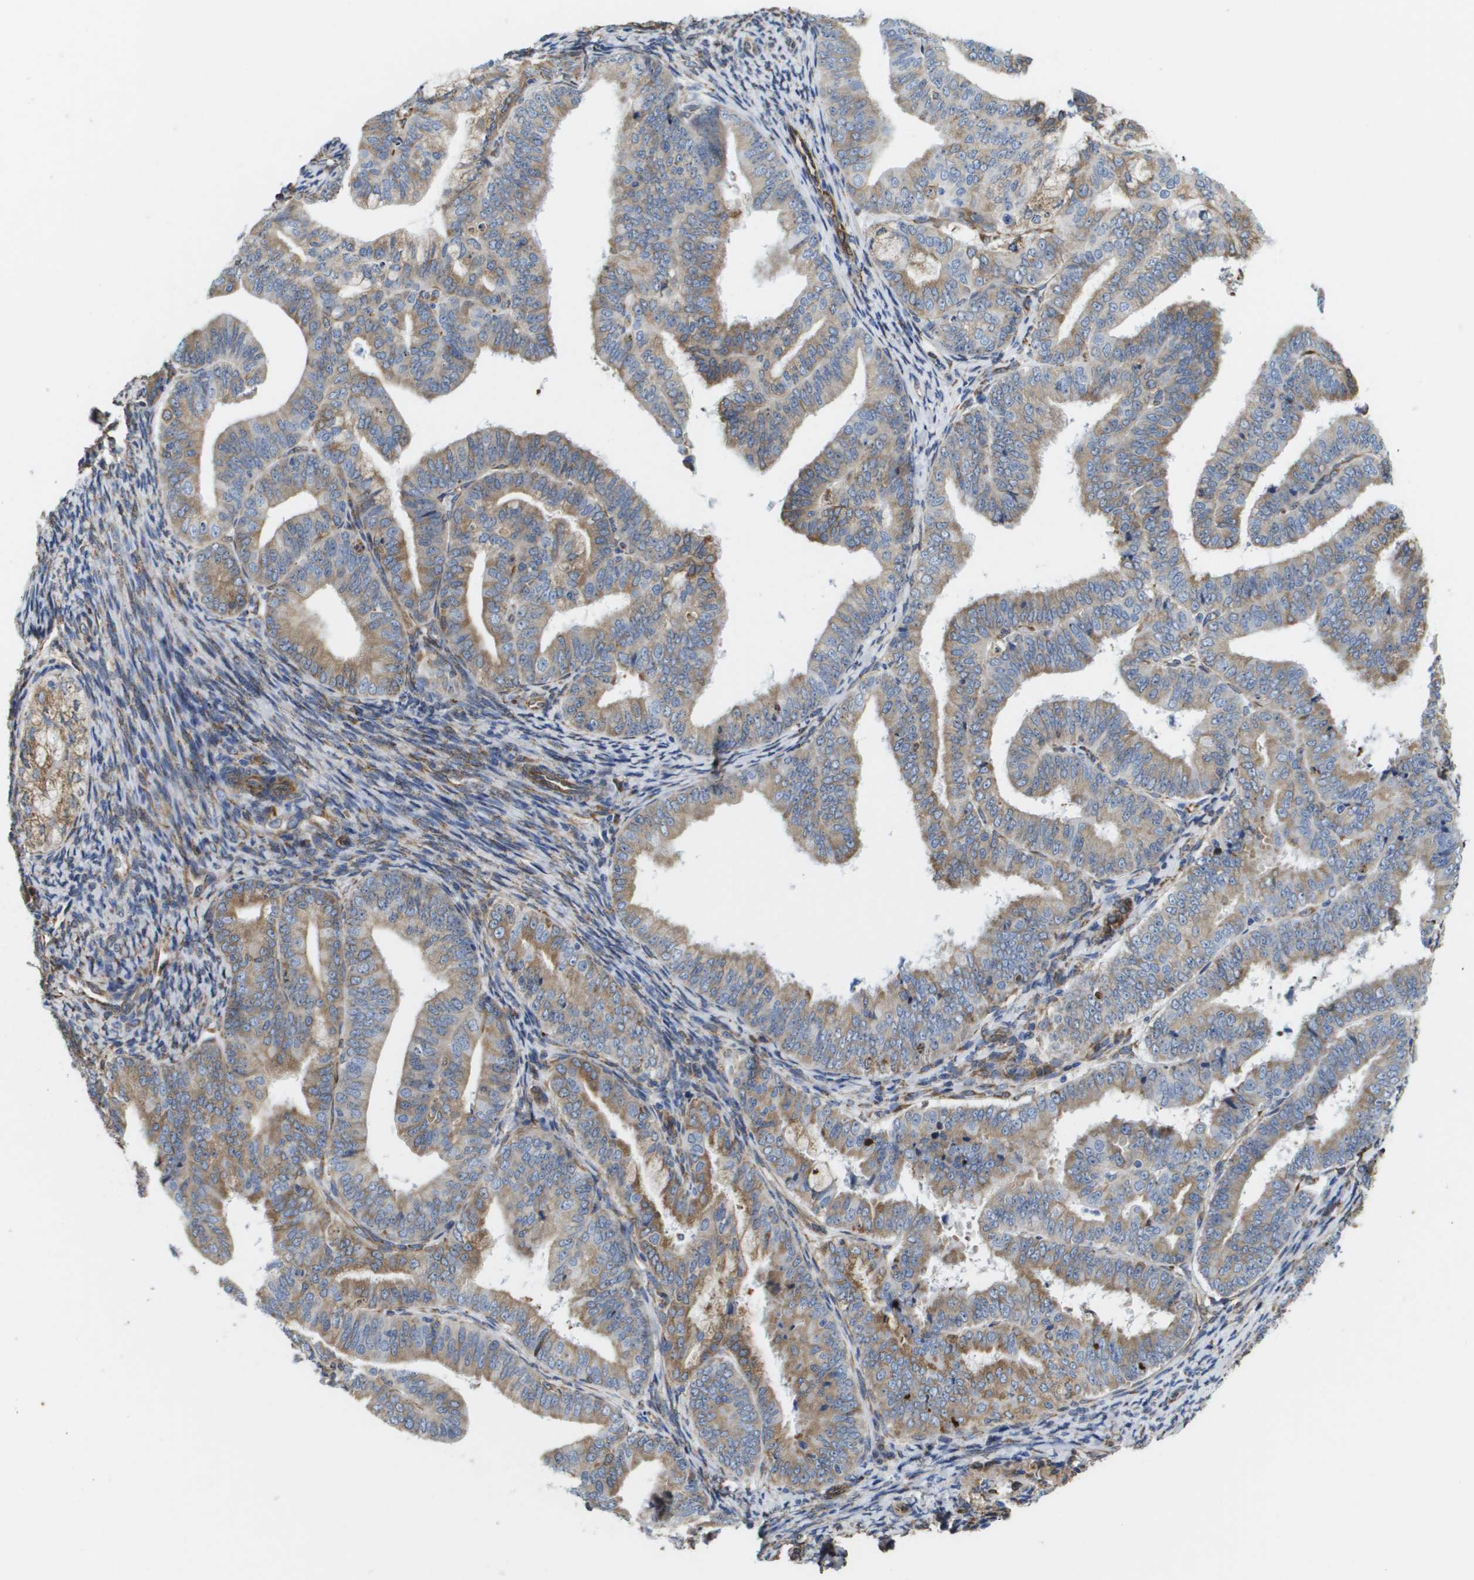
{"staining": {"intensity": "moderate", "quantity": "25%-75%", "location": "cytoplasmic/membranous"}, "tissue": "endometrial cancer", "cell_type": "Tumor cells", "image_type": "cancer", "snomed": [{"axis": "morphology", "description": "Adenocarcinoma, NOS"}, {"axis": "topography", "description": "Endometrium"}], "caption": "IHC (DAB) staining of endometrial cancer (adenocarcinoma) reveals moderate cytoplasmic/membranous protein positivity in approximately 25%-75% of tumor cells. Using DAB (3,3'-diaminobenzidine) (brown) and hematoxylin (blue) stains, captured at high magnification using brightfield microscopy.", "gene": "ST3GAL2", "patient": {"sex": "female", "age": 63}}